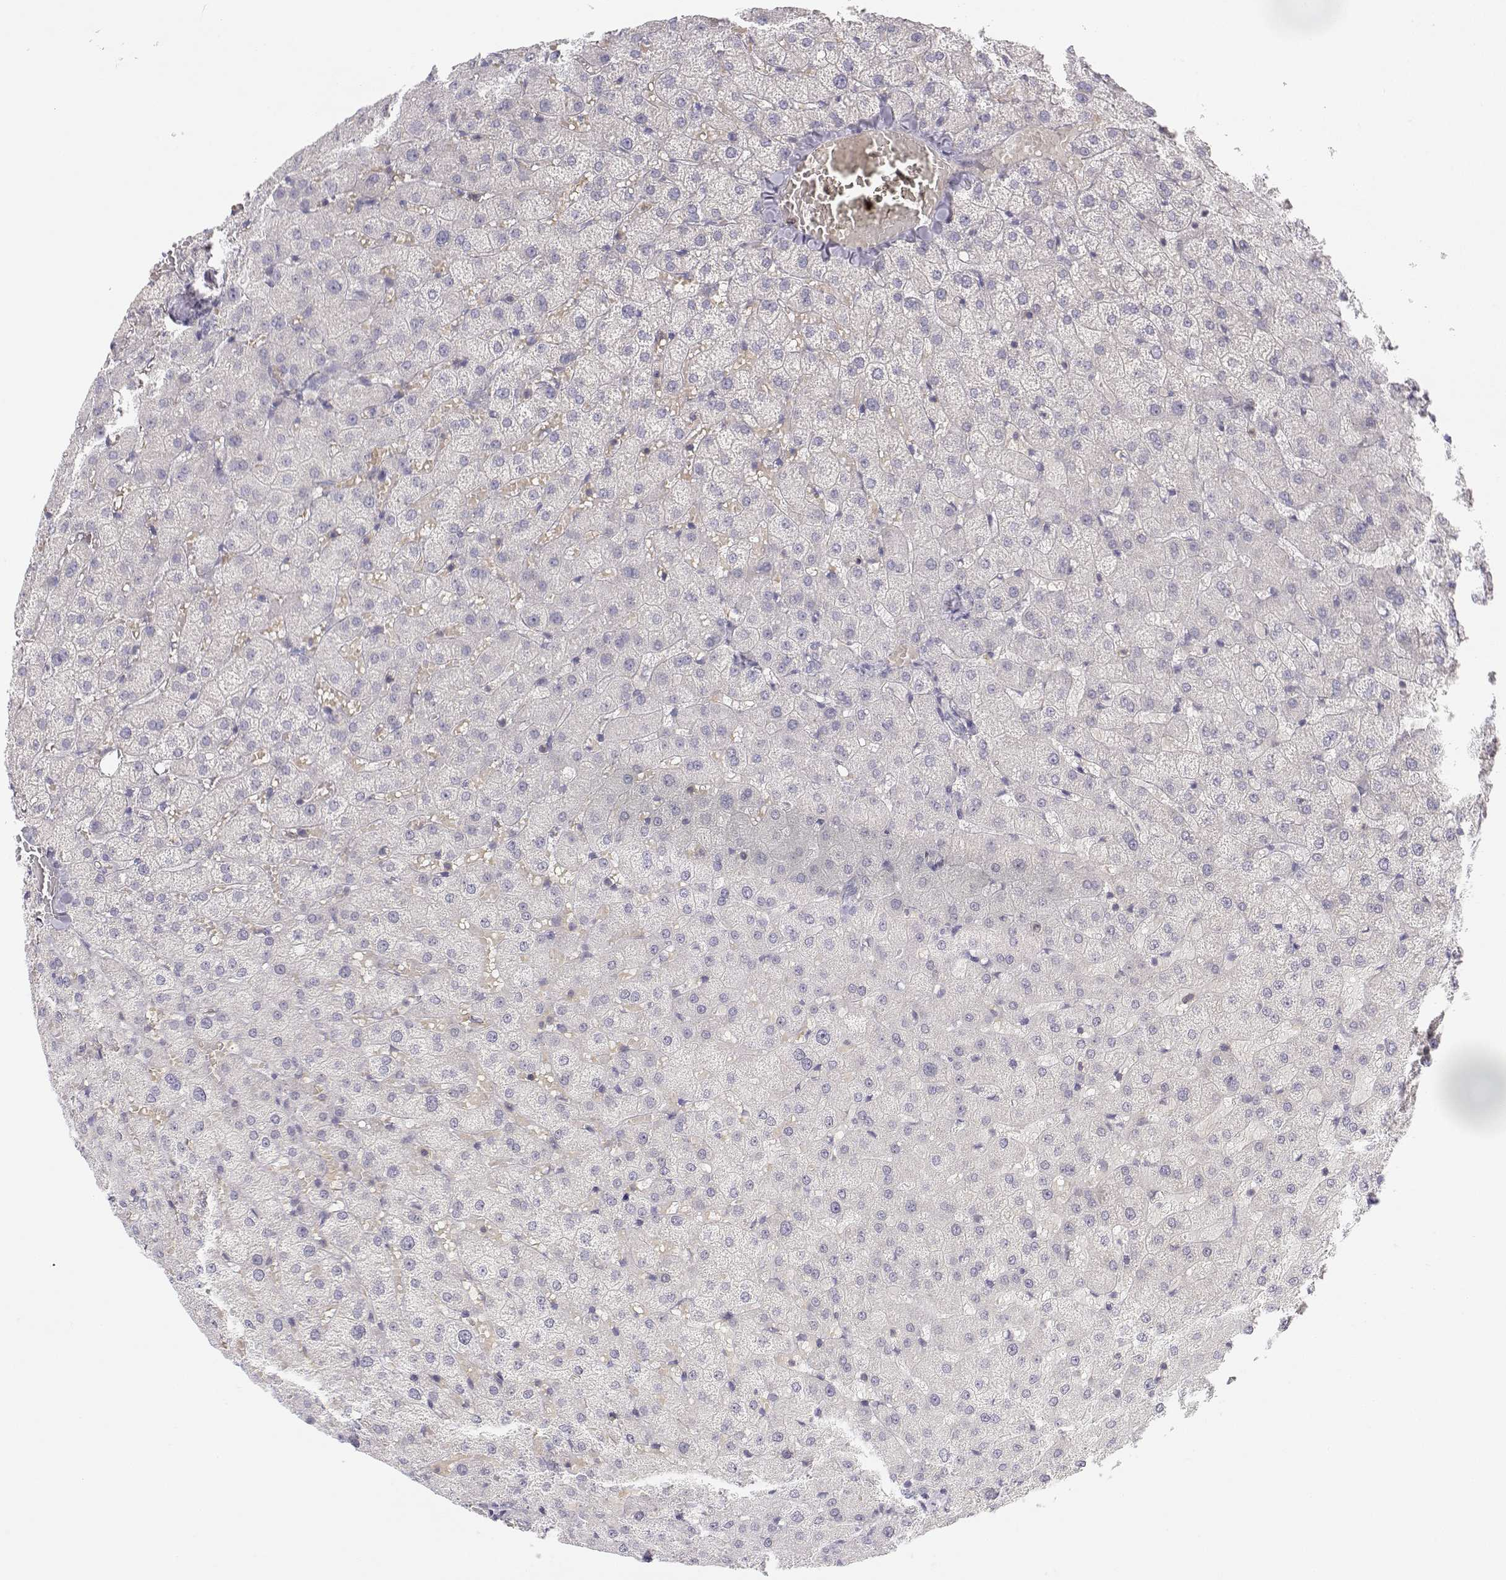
{"staining": {"intensity": "negative", "quantity": "none", "location": "none"}, "tissue": "liver", "cell_type": "Cholangiocytes", "image_type": "normal", "snomed": [{"axis": "morphology", "description": "Normal tissue, NOS"}, {"axis": "topography", "description": "Liver"}], "caption": "Cholangiocytes are negative for brown protein staining in normal liver. (Immunohistochemistry, brightfield microscopy, high magnification).", "gene": "GLIPR1L2", "patient": {"sex": "female", "age": 50}}